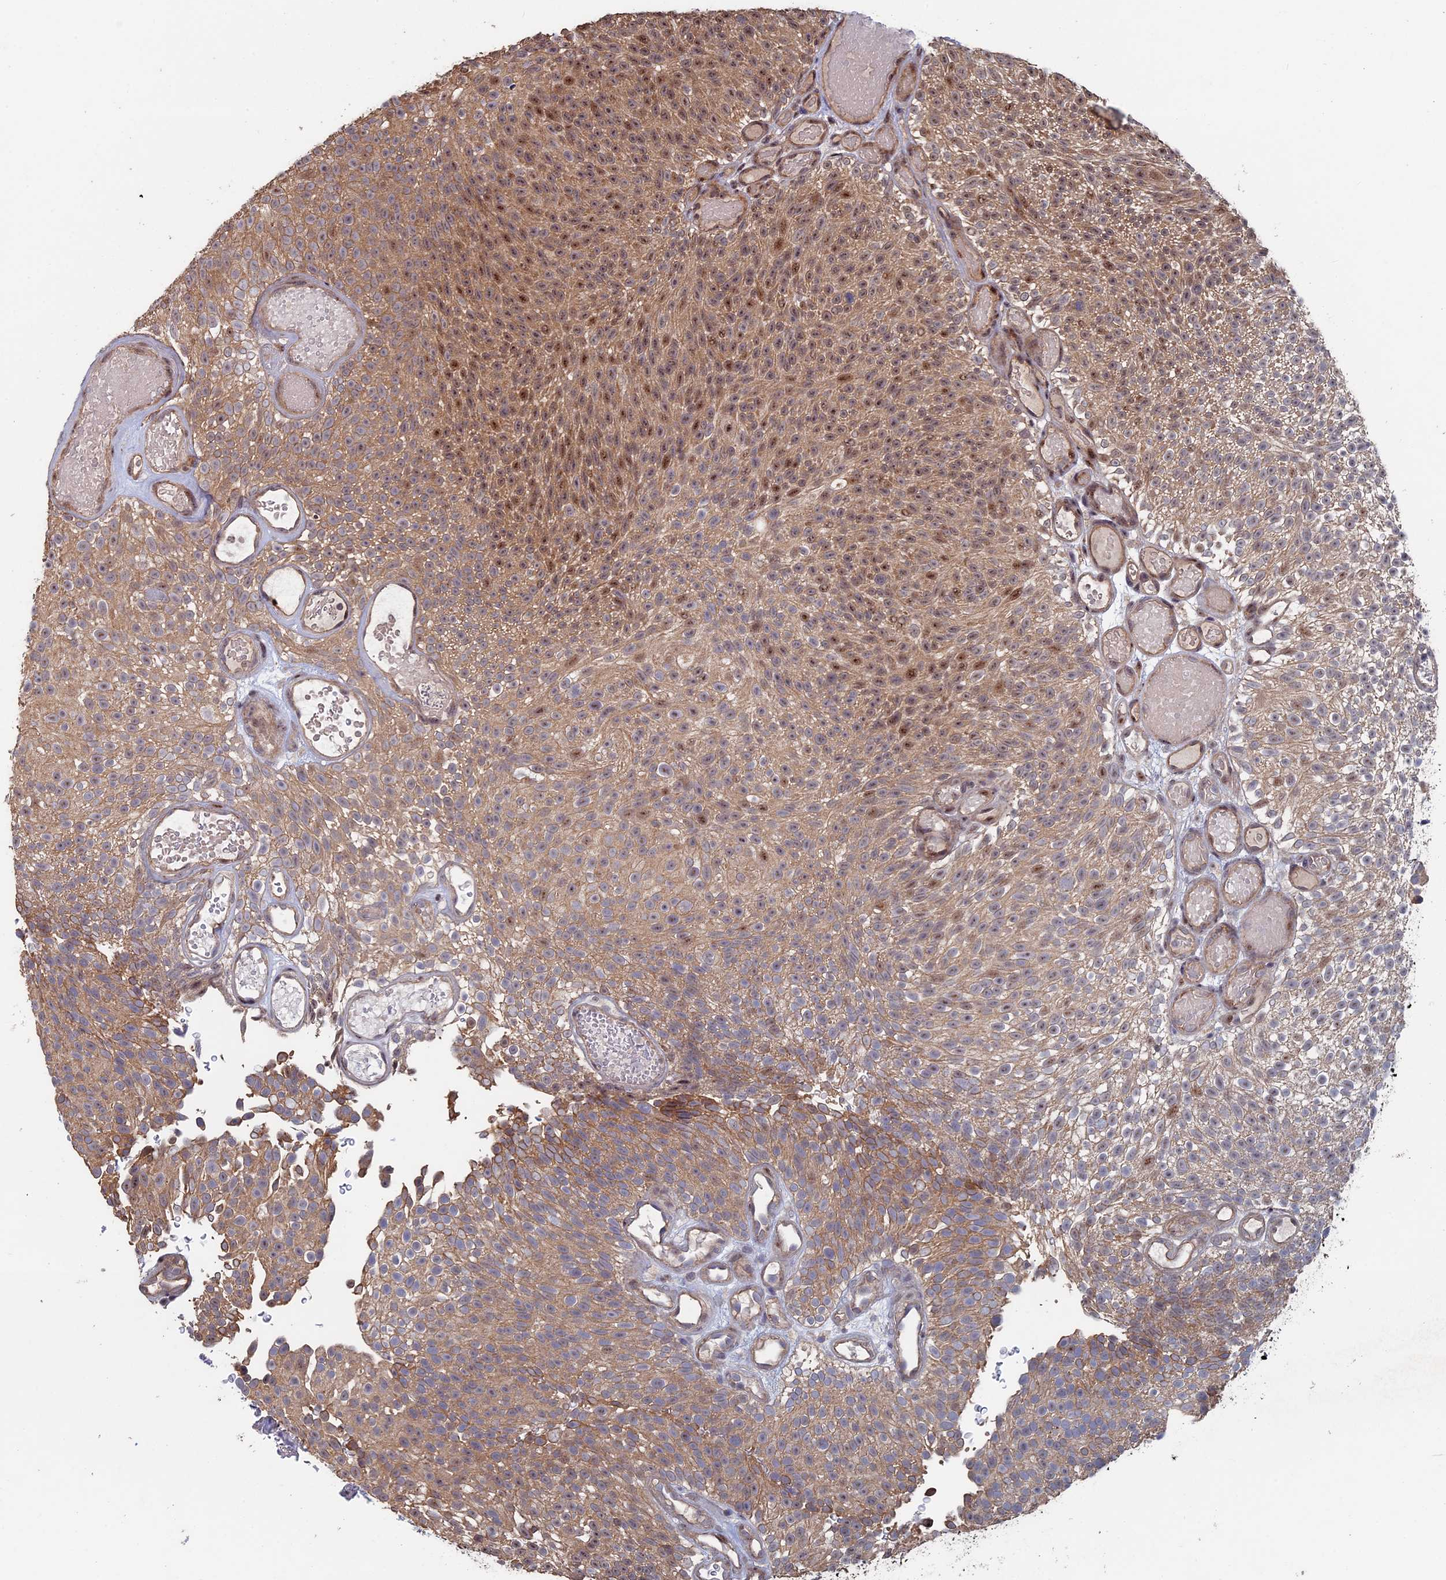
{"staining": {"intensity": "moderate", "quantity": ">75%", "location": "cytoplasmic/membranous,nuclear"}, "tissue": "urothelial cancer", "cell_type": "Tumor cells", "image_type": "cancer", "snomed": [{"axis": "morphology", "description": "Urothelial carcinoma, Low grade"}, {"axis": "topography", "description": "Urinary bladder"}], "caption": "A brown stain highlights moderate cytoplasmic/membranous and nuclear expression of a protein in urothelial cancer tumor cells.", "gene": "KIAA1328", "patient": {"sex": "male", "age": 78}}